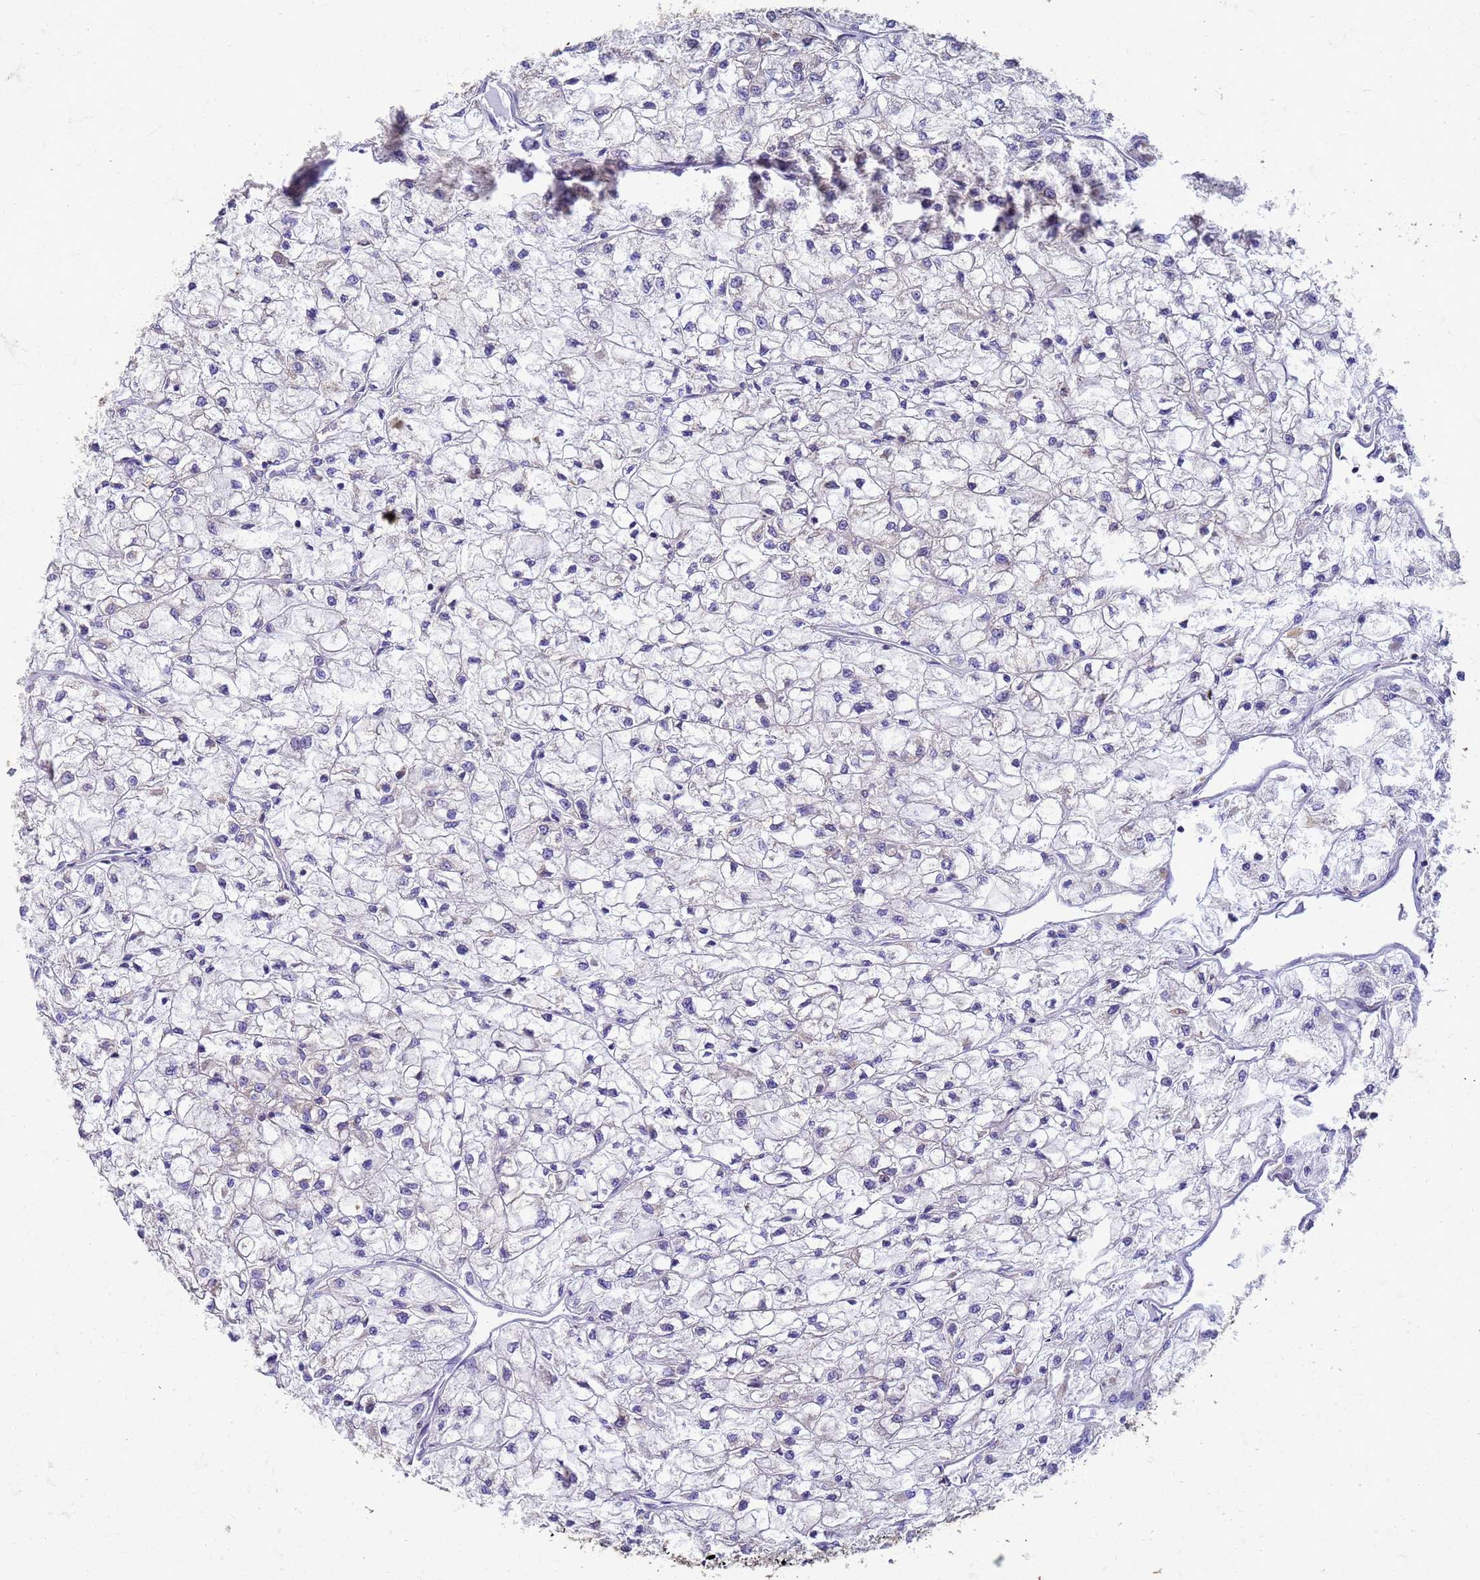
{"staining": {"intensity": "negative", "quantity": "none", "location": "none"}, "tissue": "renal cancer", "cell_type": "Tumor cells", "image_type": "cancer", "snomed": [{"axis": "morphology", "description": "Adenocarcinoma, NOS"}, {"axis": "topography", "description": "Kidney"}], "caption": "Immunohistochemical staining of renal cancer (adenocarcinoma) demonstrates no significant staining in tumor cells.", "gene": "SLC25A15", "patient": {"sex": "male", "age": 80}}